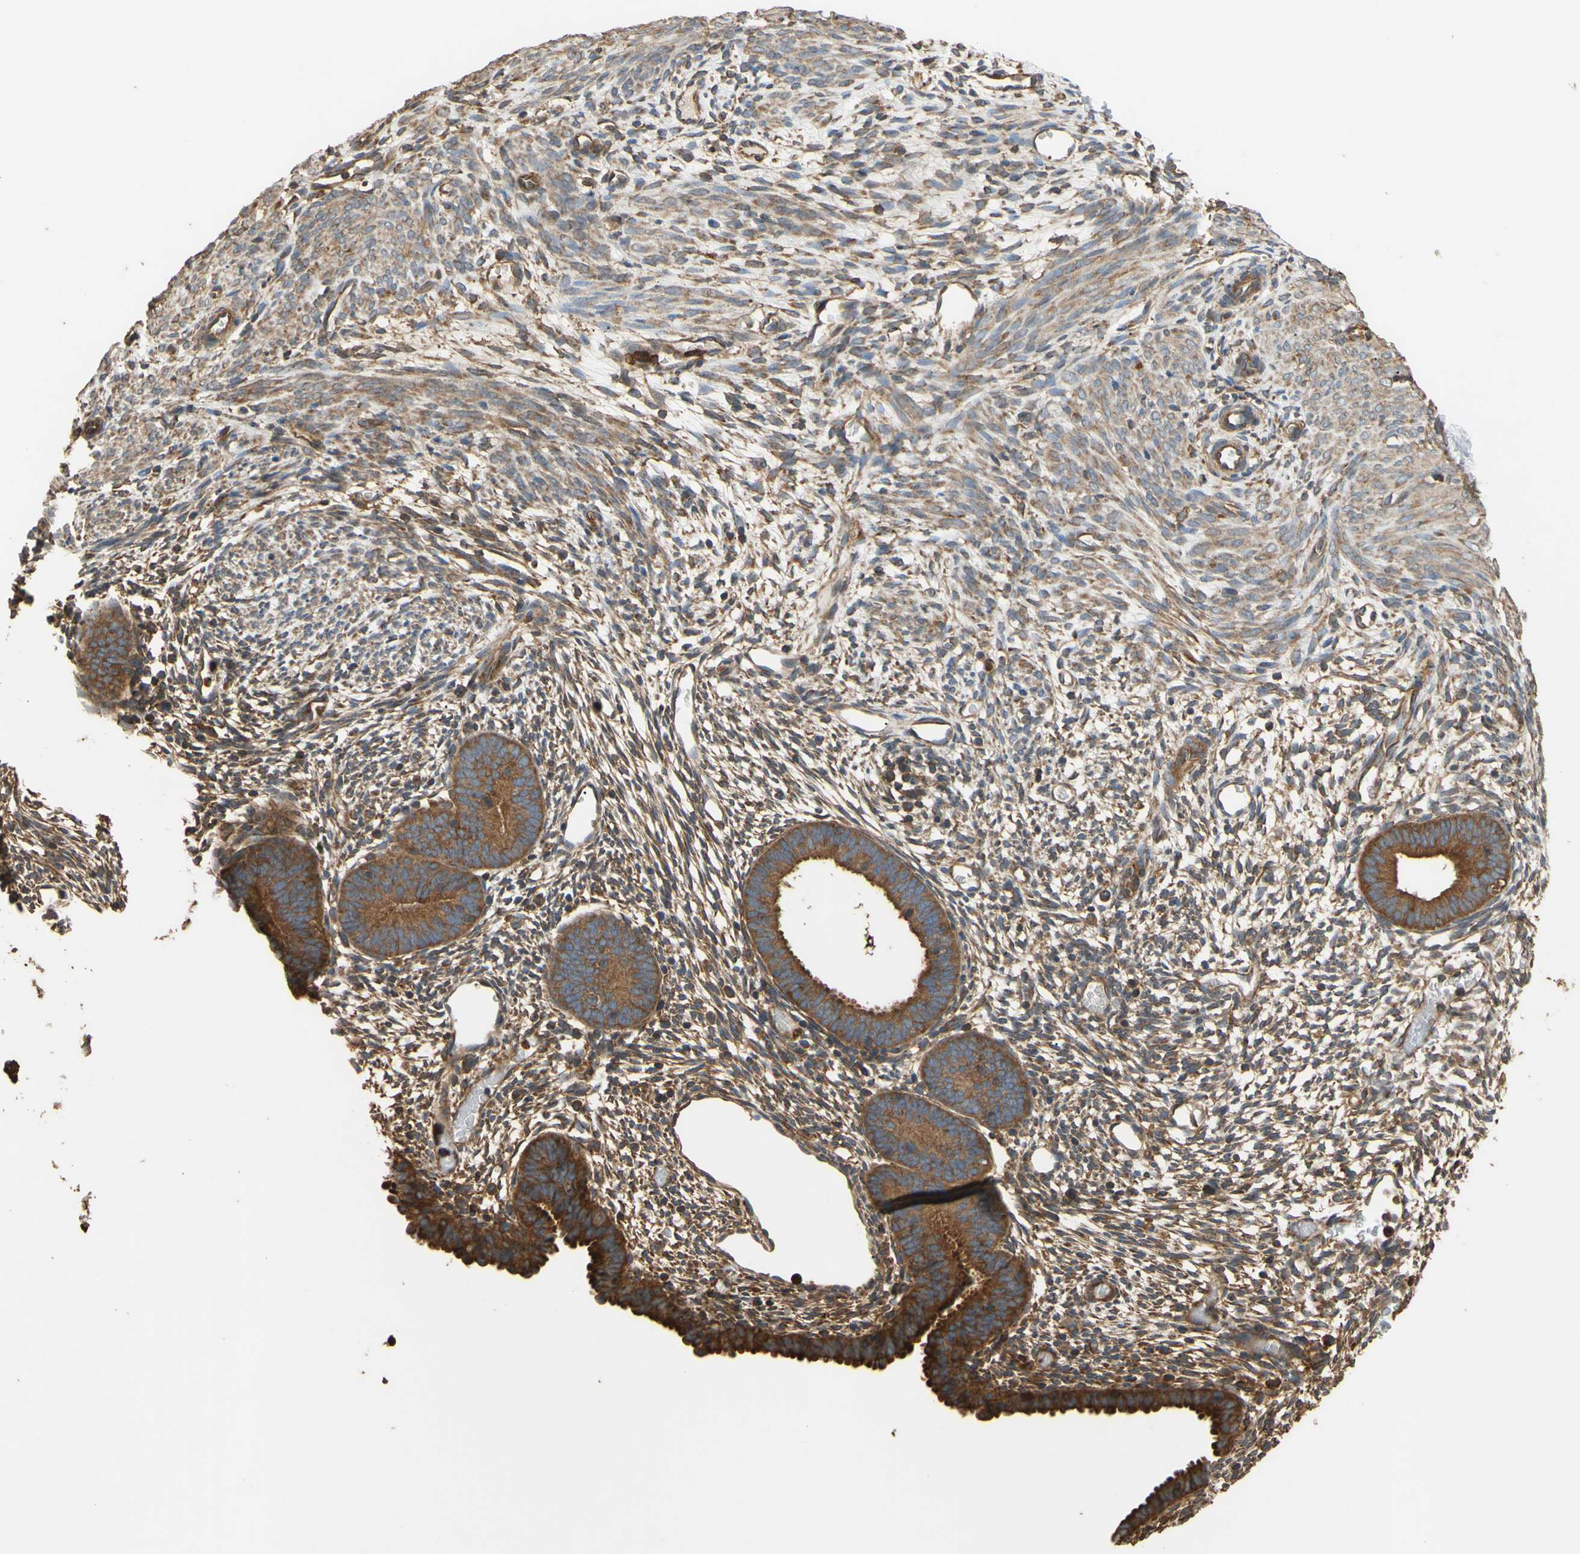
{"staining": {"intensity": "moderate", "quantity": ">75%", "location": "cytoplasmic/membranous"}, "tissue": "endometrium", "cell_type": "Cells in endometrial stroma", "image_type": "normal", "snomed": [{"axis": "morphology", "description": "Normal tissue, NOS"}, {"axis": "morphology", "description": "Atrophy, NOS"}, {"axis": "topography", "description": "Uterus"}, {"axis": "topography", "description": "Endometrium"}], "caption": "Protein staining demonstrates moderate cytoplasmic/membranous expression in approximately >75% of cells in endometrial stroma in normal endometrium.", "gene": "CTTN", "patient": {"sex": "female", "age": 68}}